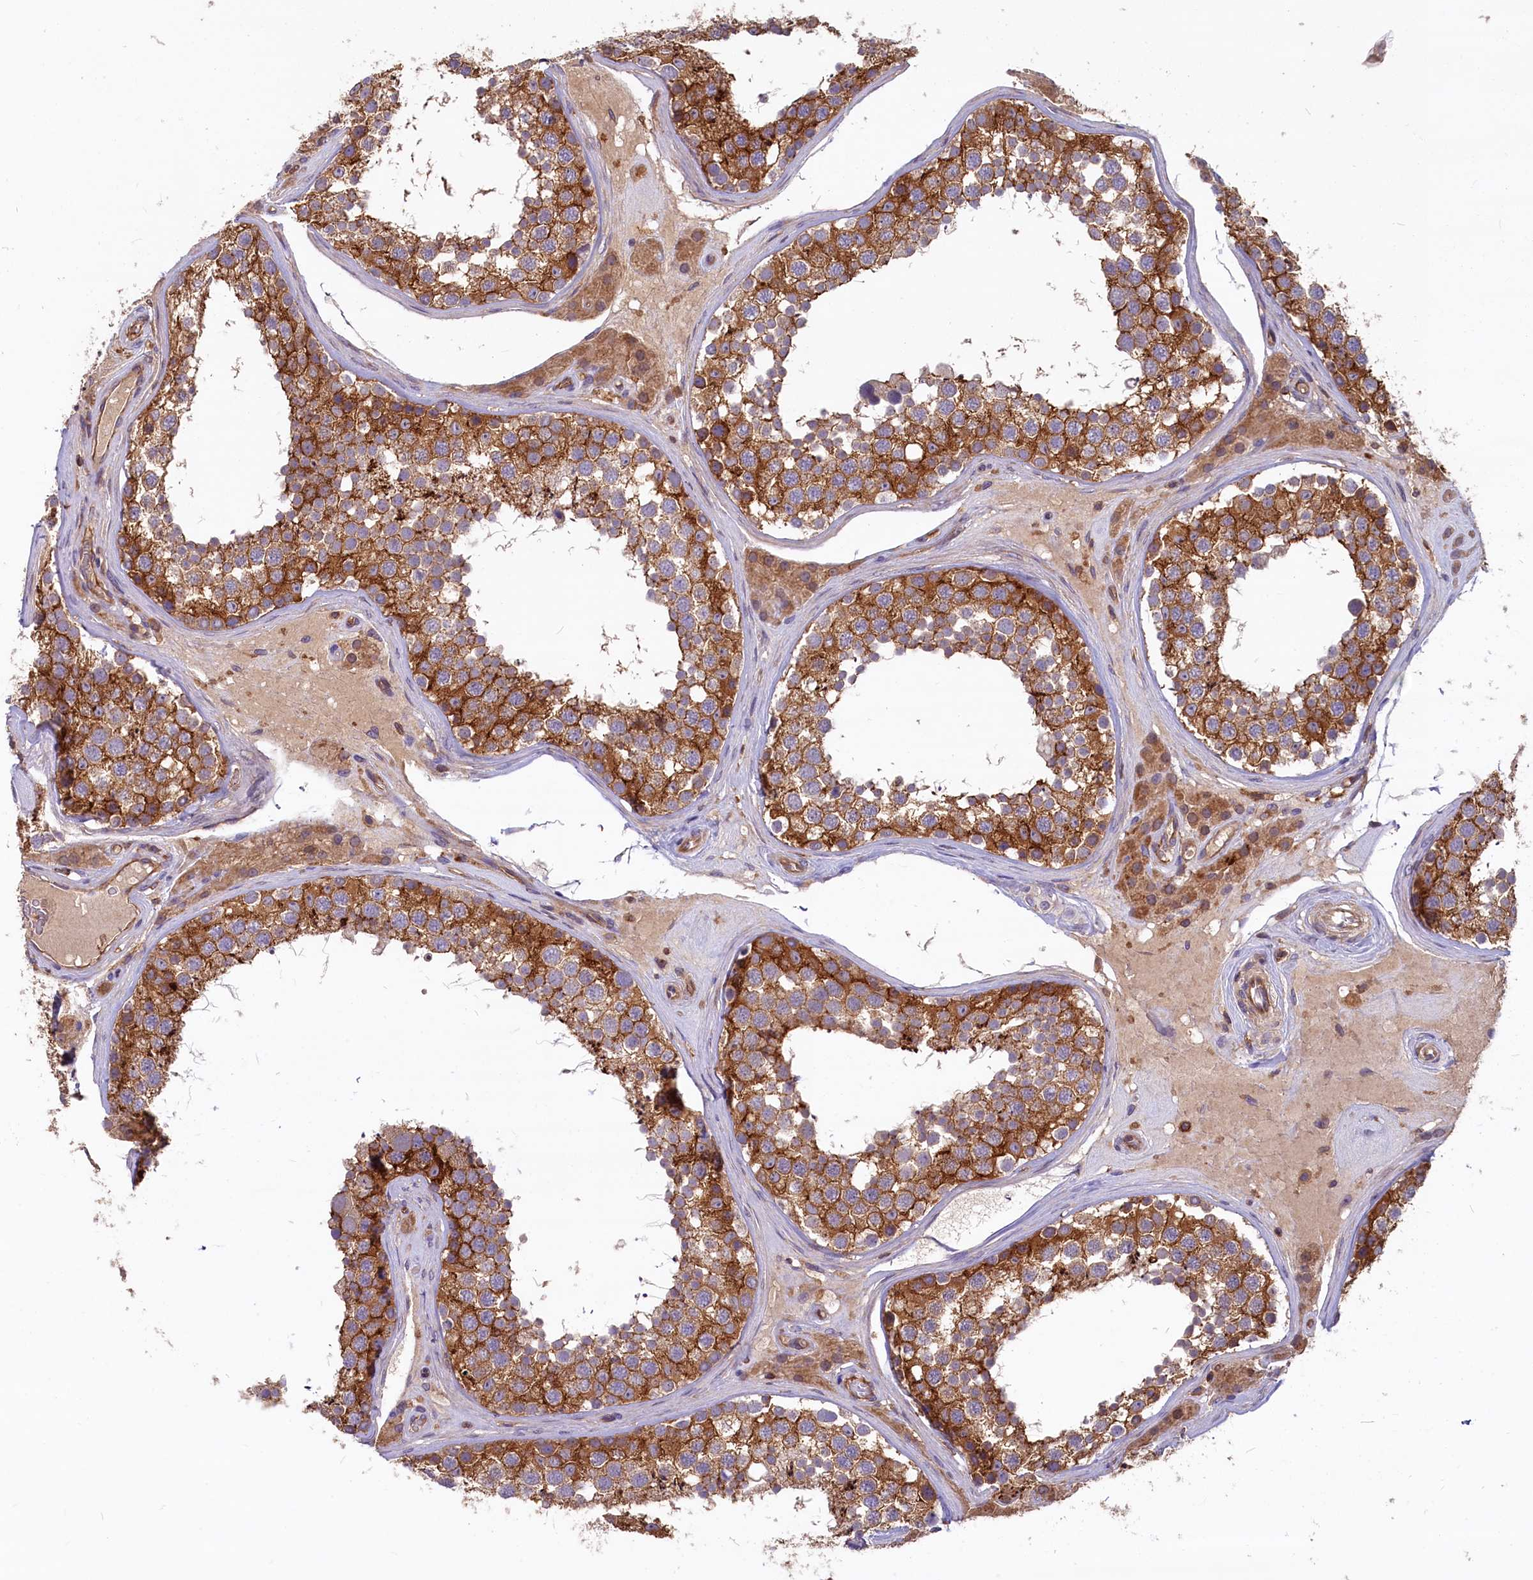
{"staining": {"intensity": "strong", "quantity": ">75%", "location": "cytoplasmic/membranous"}, "tissue": "testis", "cell_type": "Cells in seminiferous ducts", "image_type": "normal", "snomed": [{"axis": "morphology", "description": "Normal tissue, NOS"}, {"axis": "topography", "description": "Testis"}], "caption": "A micrograph of testis stained for a protein shows strong cytoplasmic/membranous brown staining in cells in seminiferous ducts. The staining was performed using DAB, with brown indicating positive protein expression. Nuclei are stained blue with hematoxylin.", "gene": "MYO9B", "patient": {"sex": "male", "age": 46}}